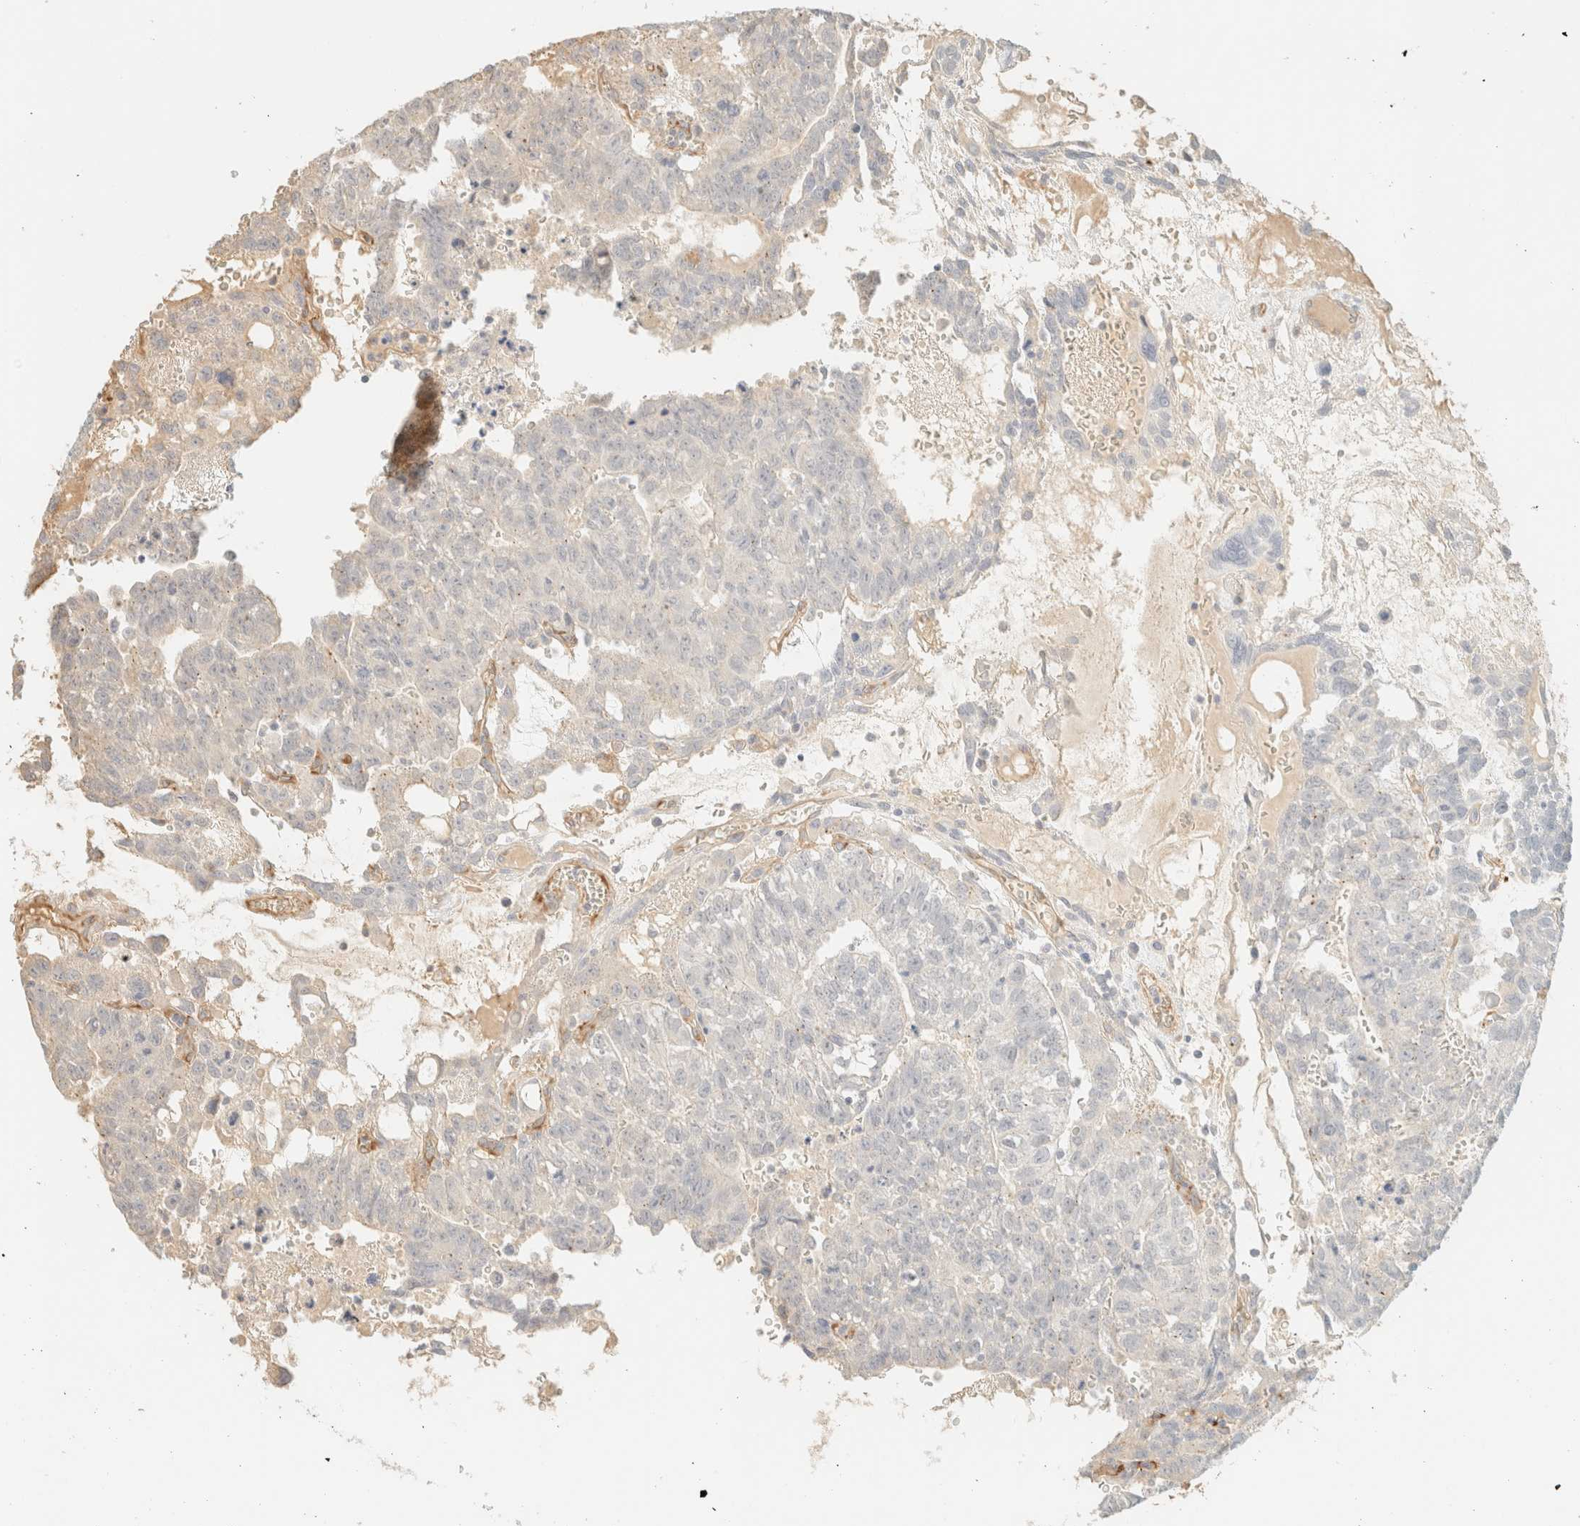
{"staining": {"intensity": "negative", "quantity": "none", "location": "none"}, "tissue": "testis cancer", "cell_type": "Tumor cells", "image_type": "cancer", "snomed": [{"axis": "morphology", "description": "Seminoma, NOS"}, {"axis": "morphology", "description": "Carcinoma, Embryonal, NOS"}, {"axis": "topography", "description": "Testis"}], "caption": "Testis cancer (embryonal carcinoma) was stained to show a protein in brown. There is no significant staining in tumor cells.", "gene": "SPARCL1", "patient": {"sex": "male", "age": 52}}